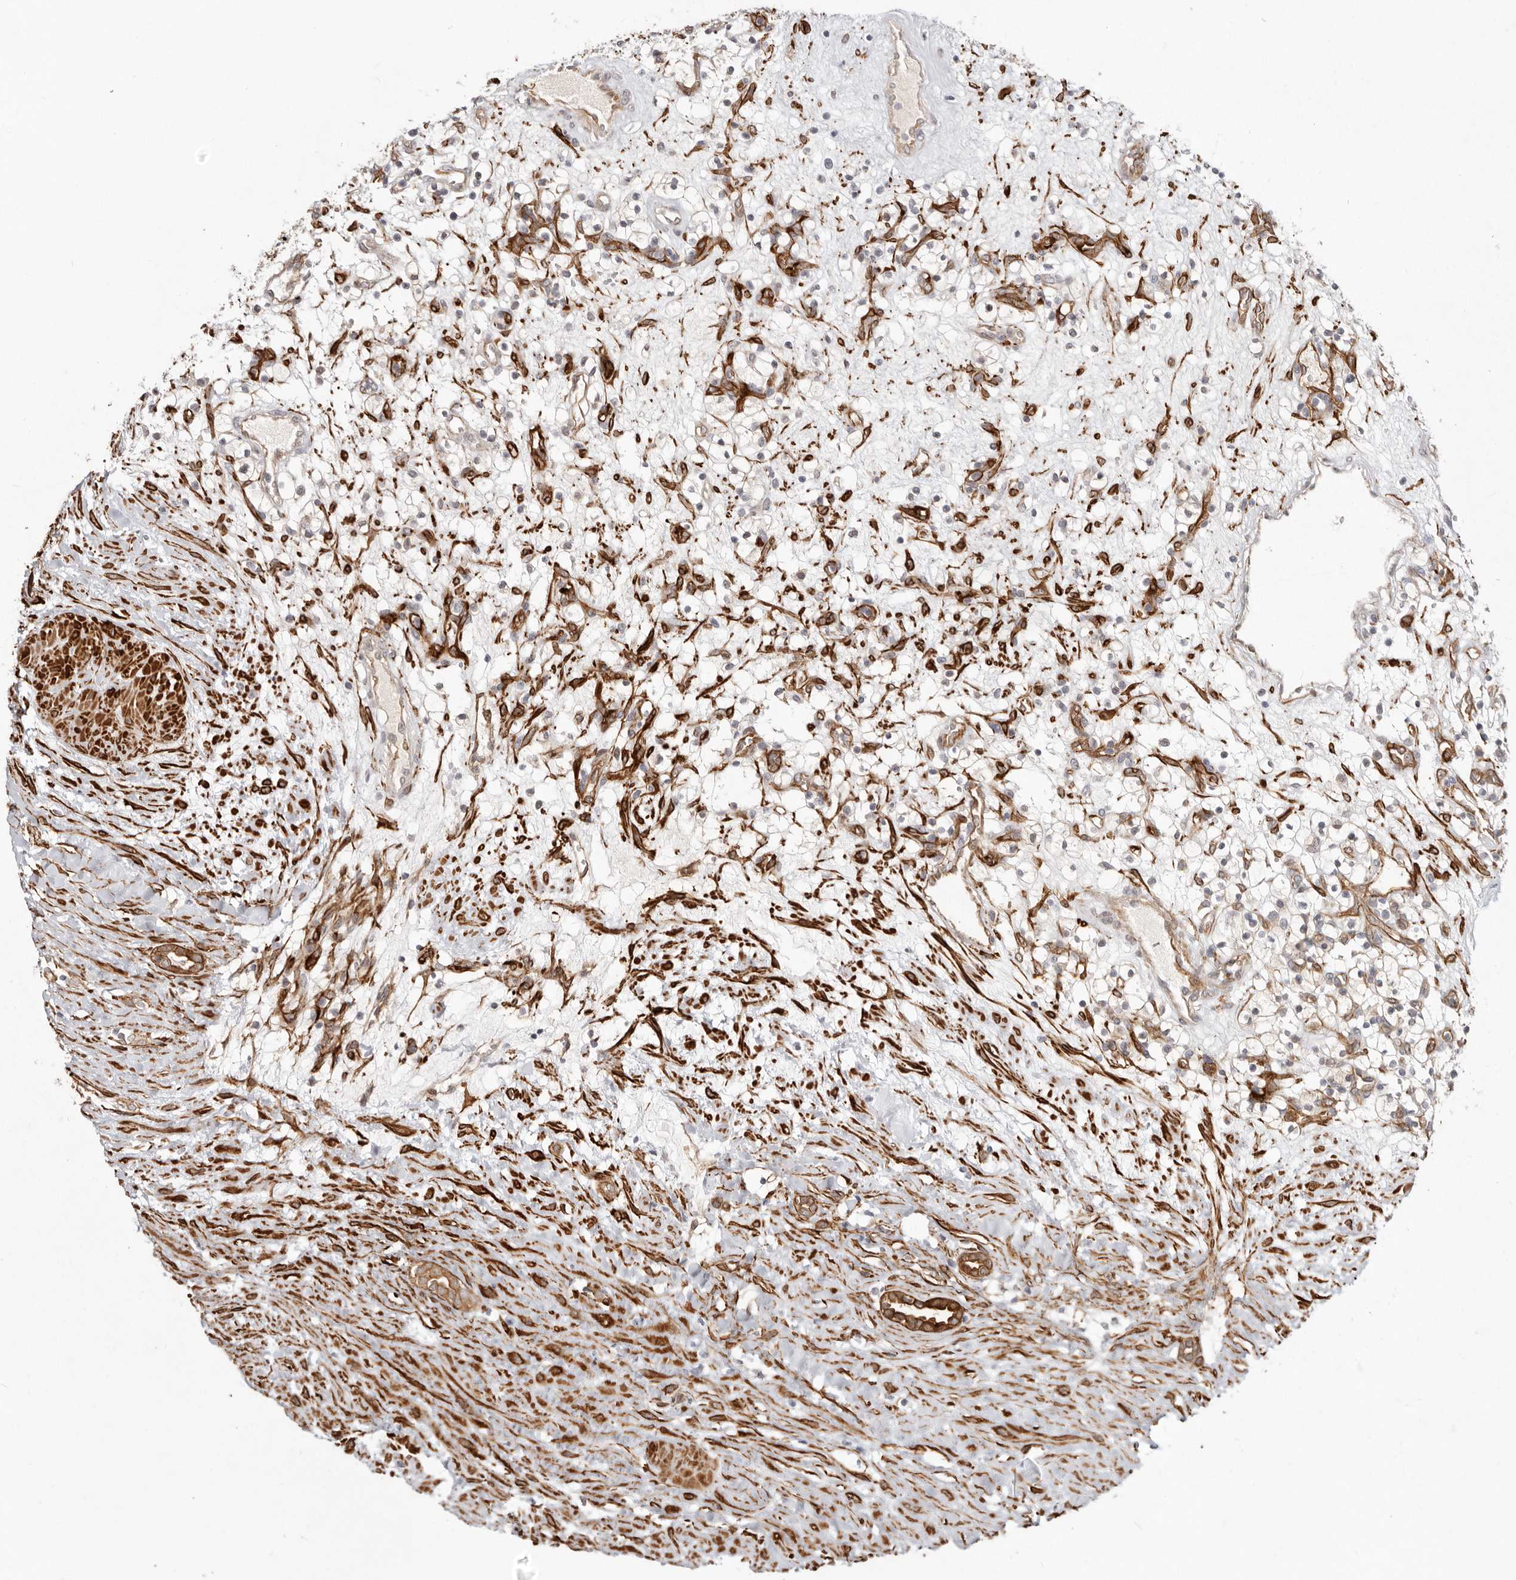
{"staining": {"intensity": "negative", "quantity": "none", "location": "none"}, "tissue": "renal cancer", "cell_type": "Tumor cells", "image_type": "cancer", "snomed": [{"axis": "morphology", "description": "Adenocarcinoma, NOS"}, {"axis": "topography", "description": "Kidney"}], "caption": "Renal cancer was stained to show a protein in brown. There is no significant staining in tumor cells.", "gene": "SZT2", "patient": {"sex": "female", "age": 57}}